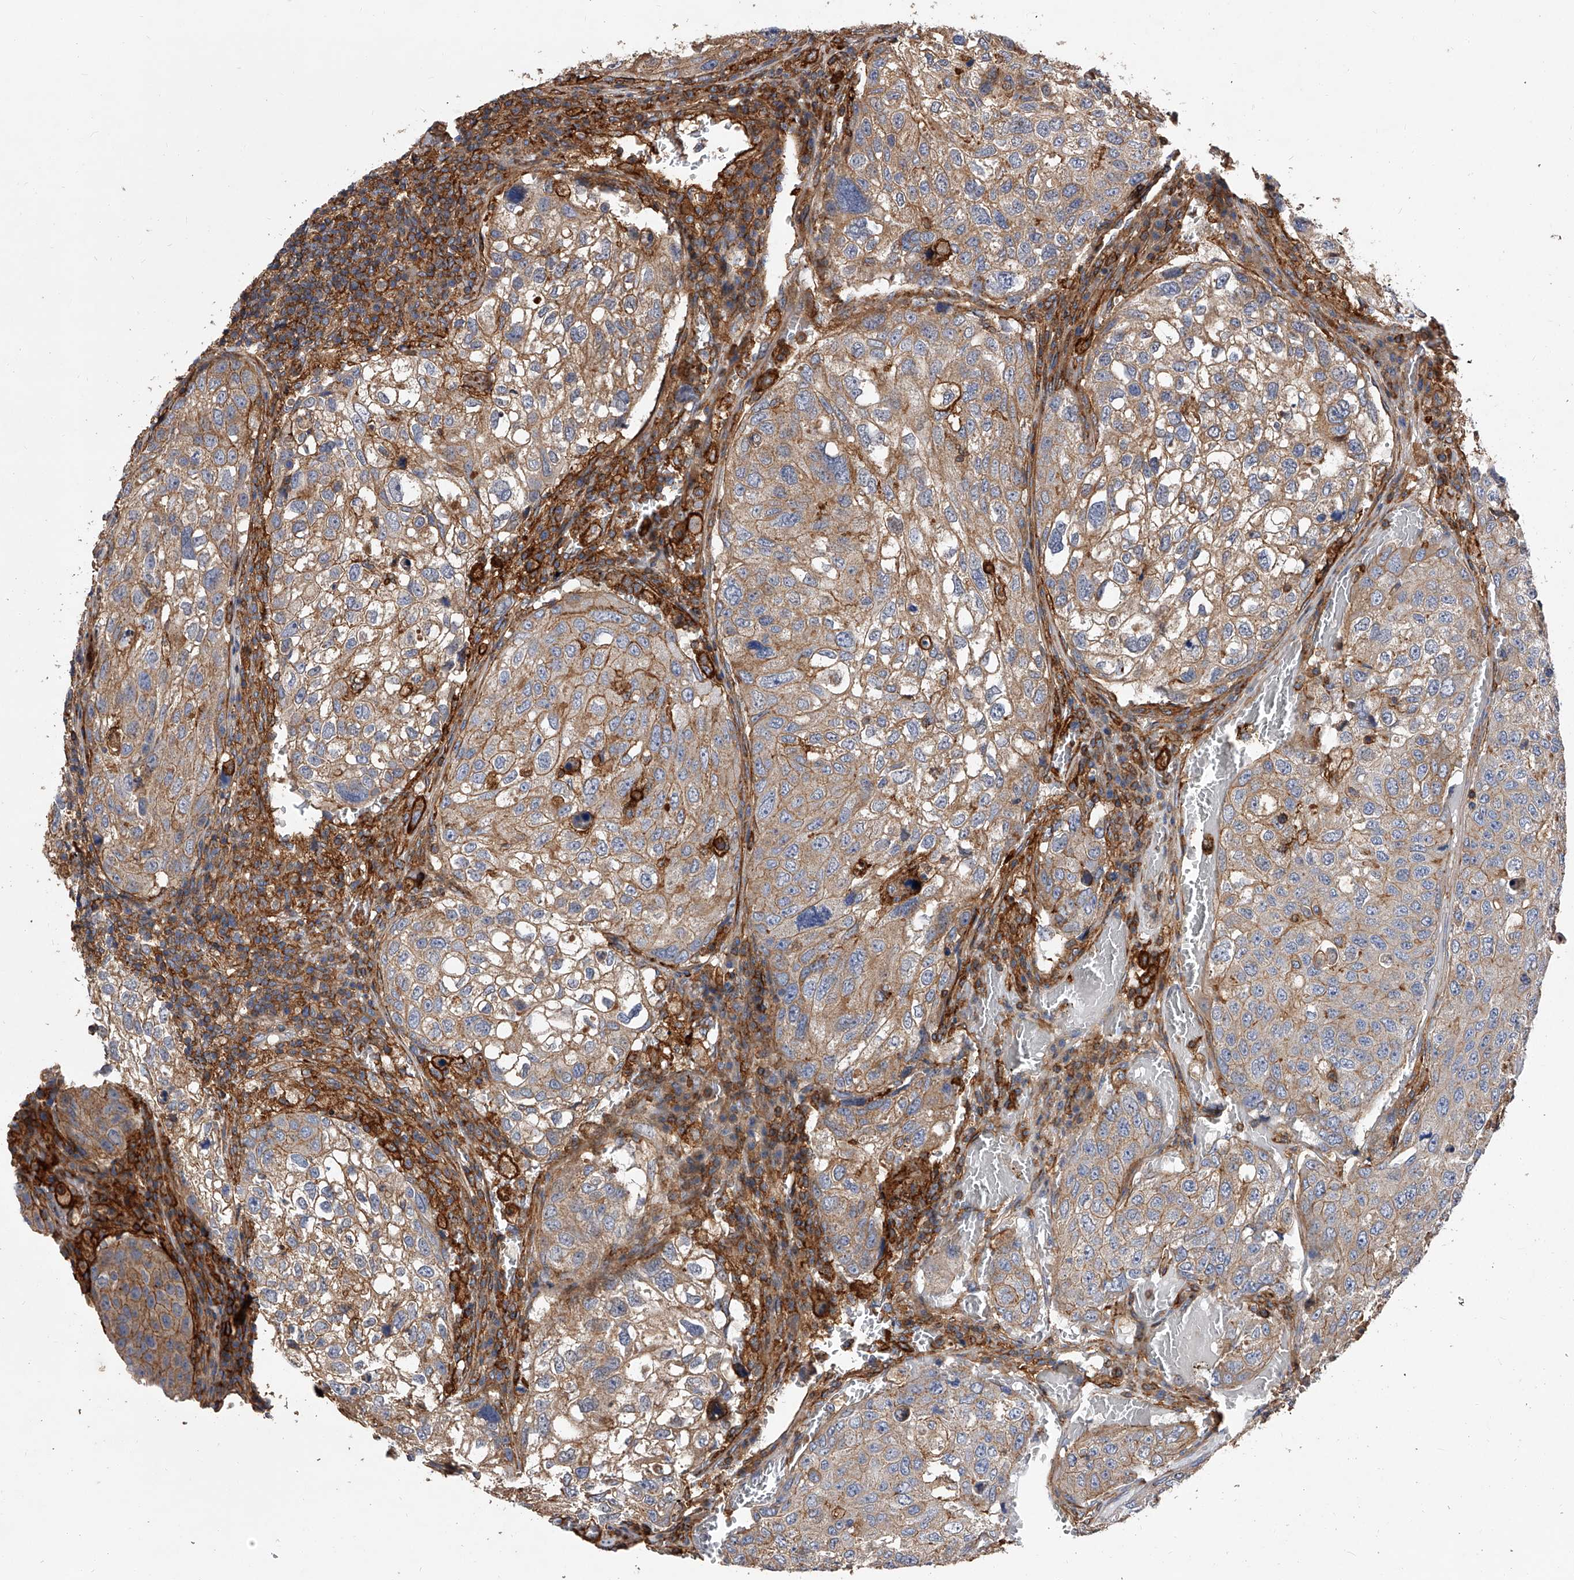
{"staining": {"intensity": "moderate", "quantity": ">75%", "location": "cytoplasmic/membranous"}, "tissue": "urothelial cancer", "cell_type": "Tumor cells", "image_type": "cancer", "snomed": [{"axis": "morphology", "description": "Urothelial carcinoma, High grade"}, {"axis": "topography", "description": "Lymph node"}, {"axis": "topography", "description": "Urinary bladder"}], "caption": "Immunohistochemical staining of human urothelial carcinoma (high-grade) shows medium levels of moderate cytoplasmic/membranous protein positivity in approximately >75% of tumor cells. The protein is stained brown, and the nuclei are stained in blue (DAB (3,3'-diaminobenzidine) IHC with brightfield microscopy, high magnification).", "gene": "PISD", "patient": {"sex": "male", "age": 51}}